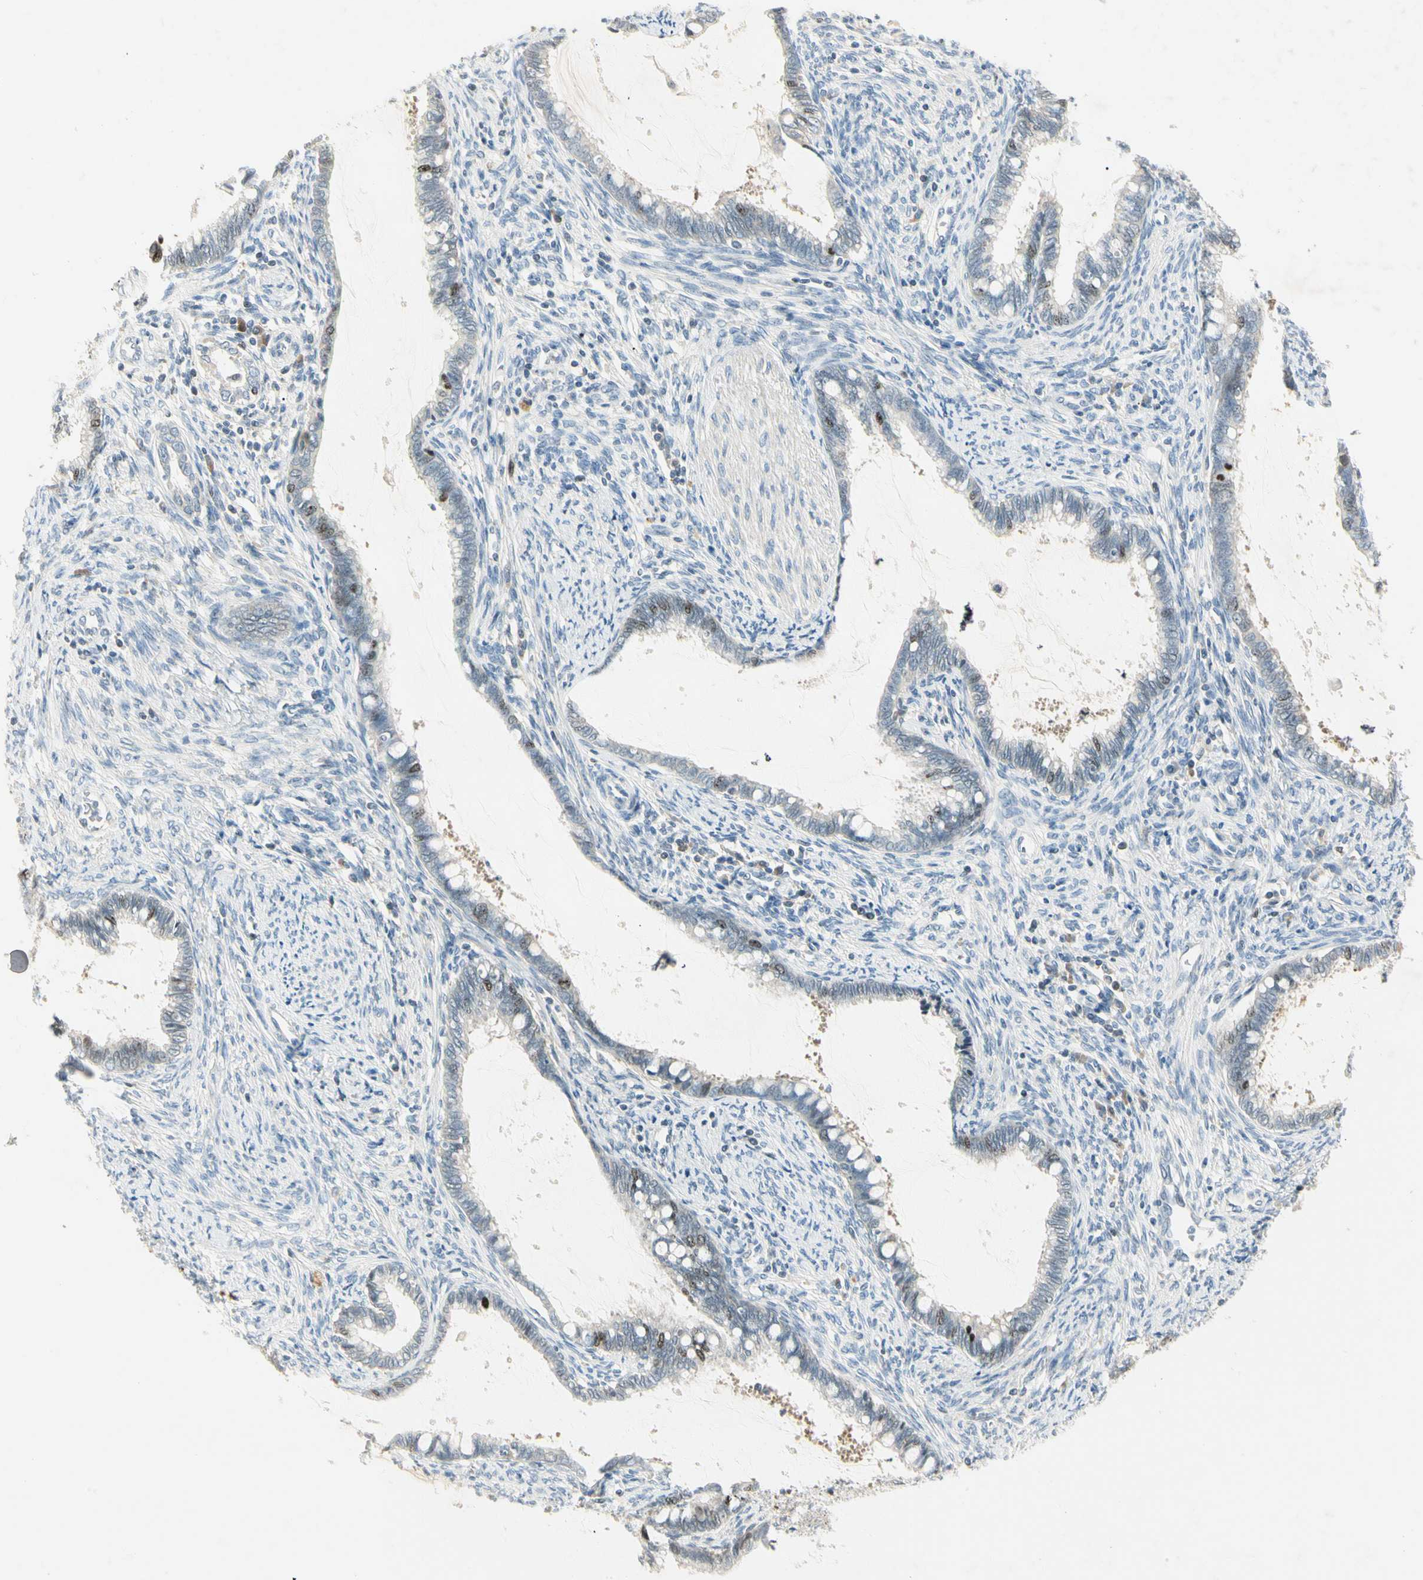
{"staining": {"intensity": "moderate", "quantity": "<25%", "location": "nuclear"}, "tissue": "cervical cancer", "cell_type": "Tumor cells", "image_type": "cancer", "snomed": [{"axis": "morphology", "description": "Adenocarcinoma, NOS"}, {"axis": "topography", "description": "Cervix"}], "caption": "About <25% of tumor cells in adenocarcinoma (cervical) exhibit moderate nuclear protein staining as visualized by brown immunohistochemical staining.", "gene": "PITX1", "patient": {"sex": "female", "age": 44}}